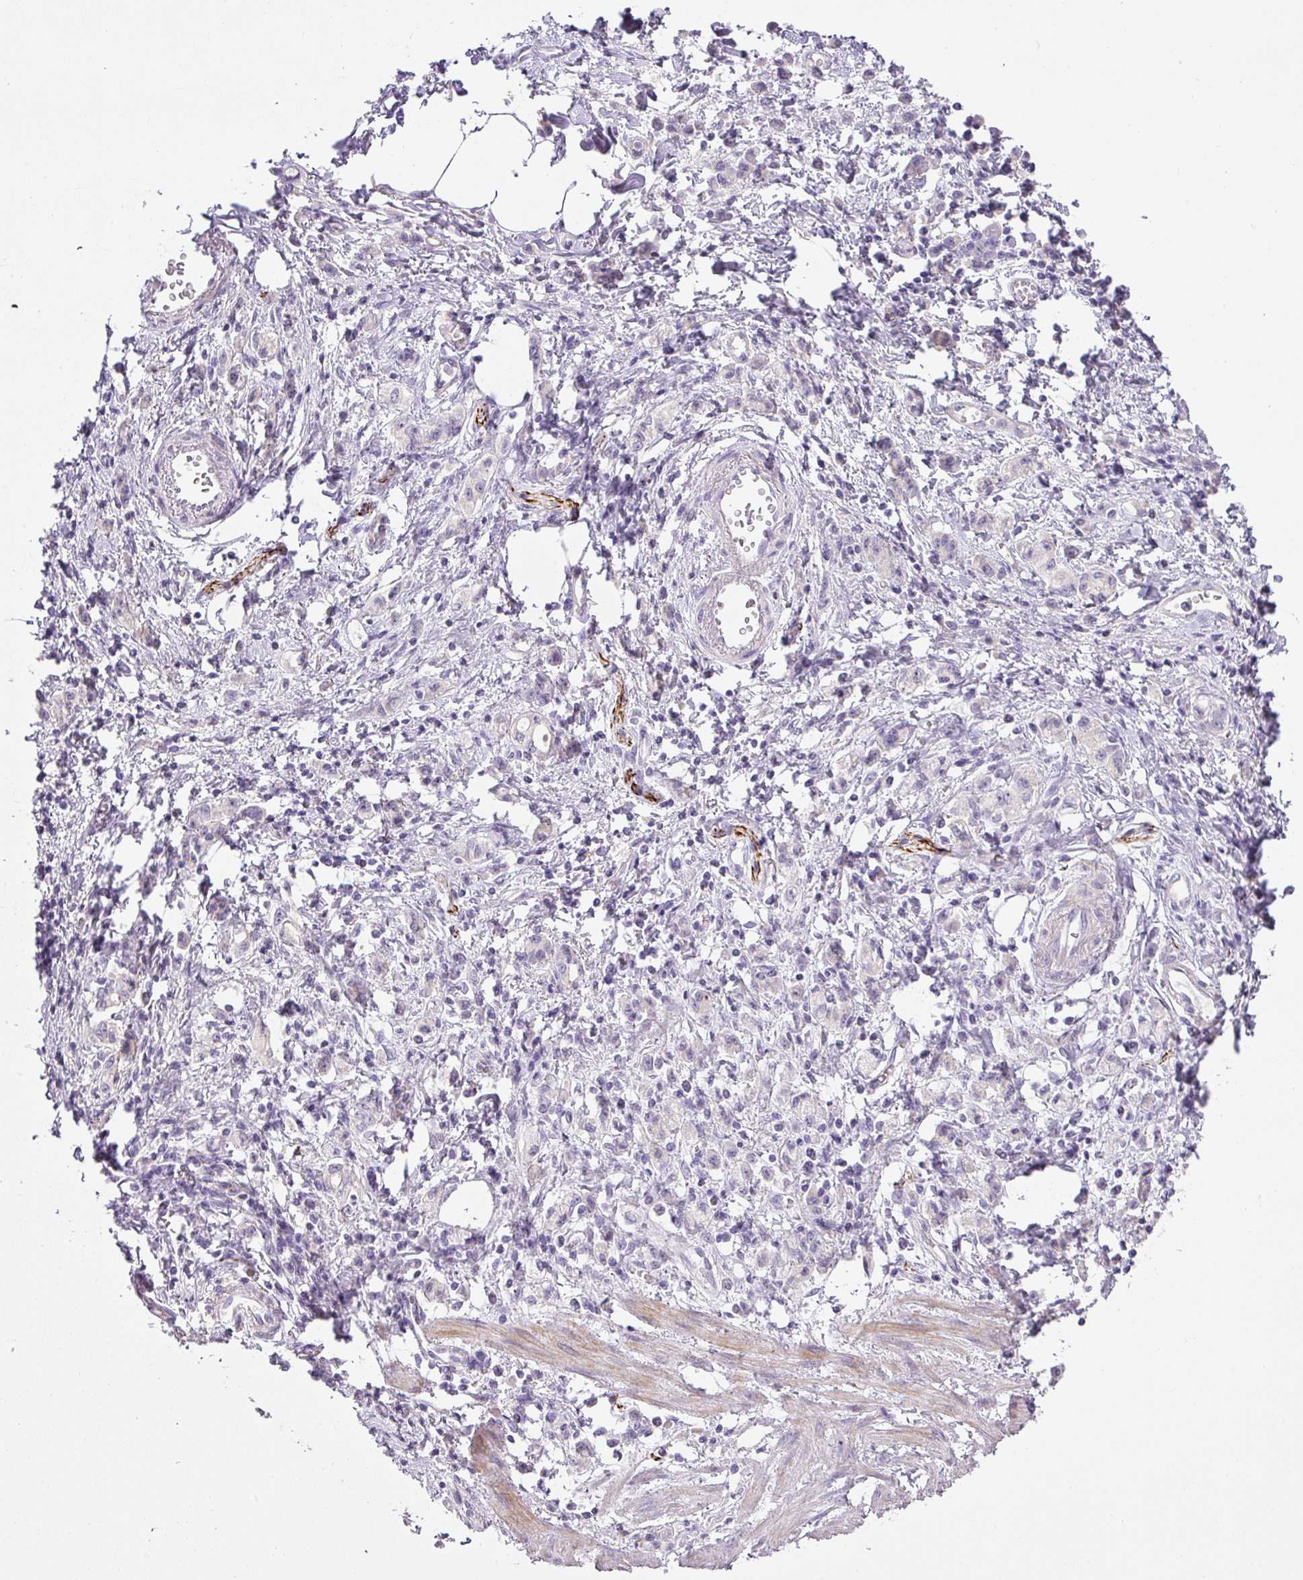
{"staining": {"intensity": "negative", "quantity": "none", "location": "none"}, "tissue": "stomach cancer", "cell_type": "Tumor cells", "image_type": "cancer", "snomed": [{"axis": "morphology", "description": "Adenocarcinoma, NOS"}, {"axis": "topography", "description": "Stomach"}], "caption": "Photomicrograph shows no protein staining in tumor cells of stomach adenocarcinoma tissue. (Brightfield microscopy of DAB (3,3'-diaminobenzidine) immunohistochemistry at high magnification).", "gene": "RAX2", "patient": {"sex": "male", "age": 77}}